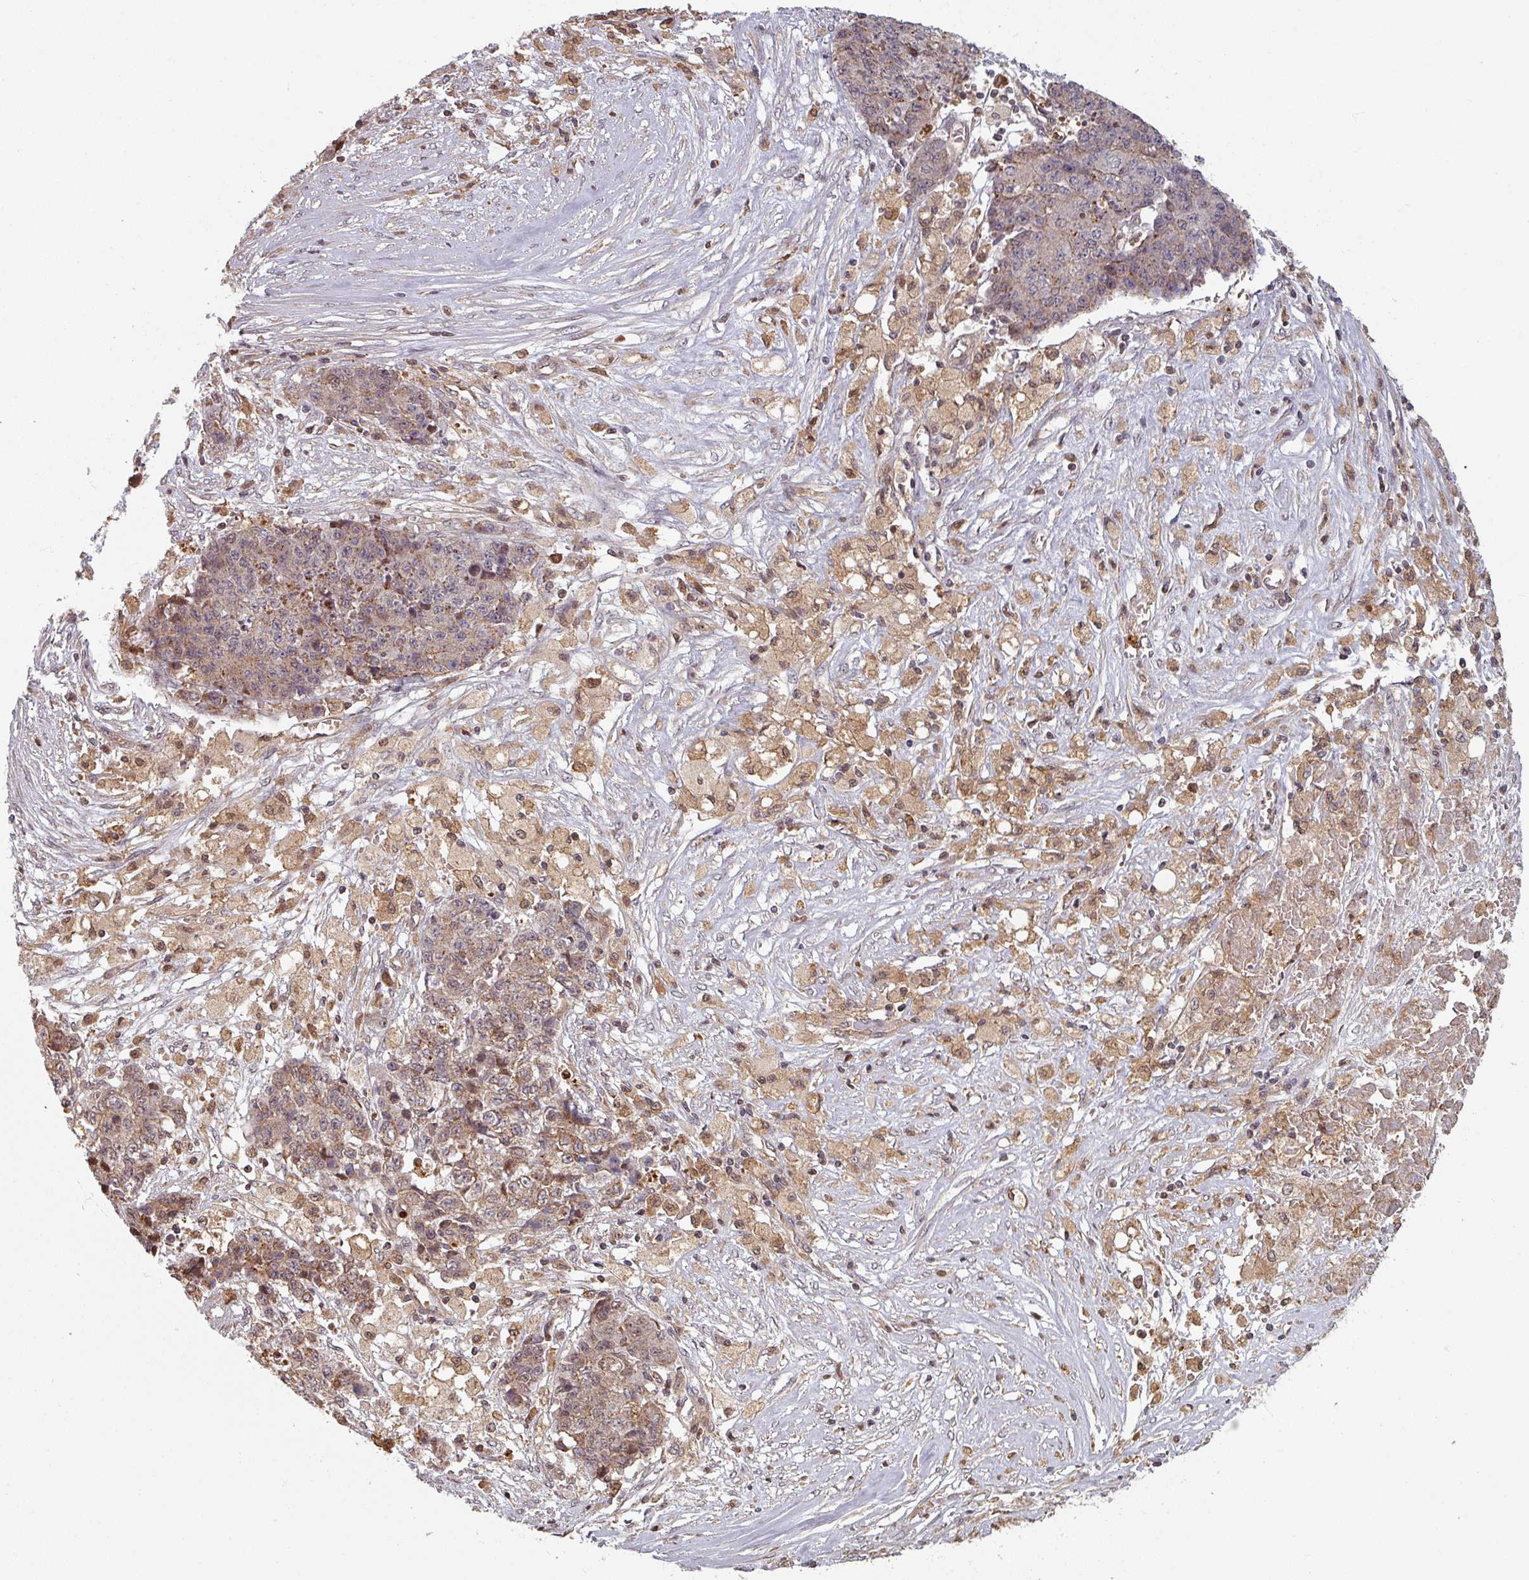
{"staining": {"intensity": "weak", "quantity": "25%-75%", "location": "cytoplasmic/membranous,nuclear"}, "tissue": "ovarian cancer", "cell_type": "Tumor cells", "image_type": "cancer", "snomed": [{"axis": "morphology", "description": "Carcinoma, endometroid"}, {"axis": "topography", "description": "Ovary"}], "caption": "Ovarian endometroid carcinoma was stained to show a protein in brown. There is low levels of weak cytoplasmic/membranous and nuclear positivity in approximately 25%-75% of tumor cells.", "gene": "EID1", "patient": {"sex": "female", "age": 42}}